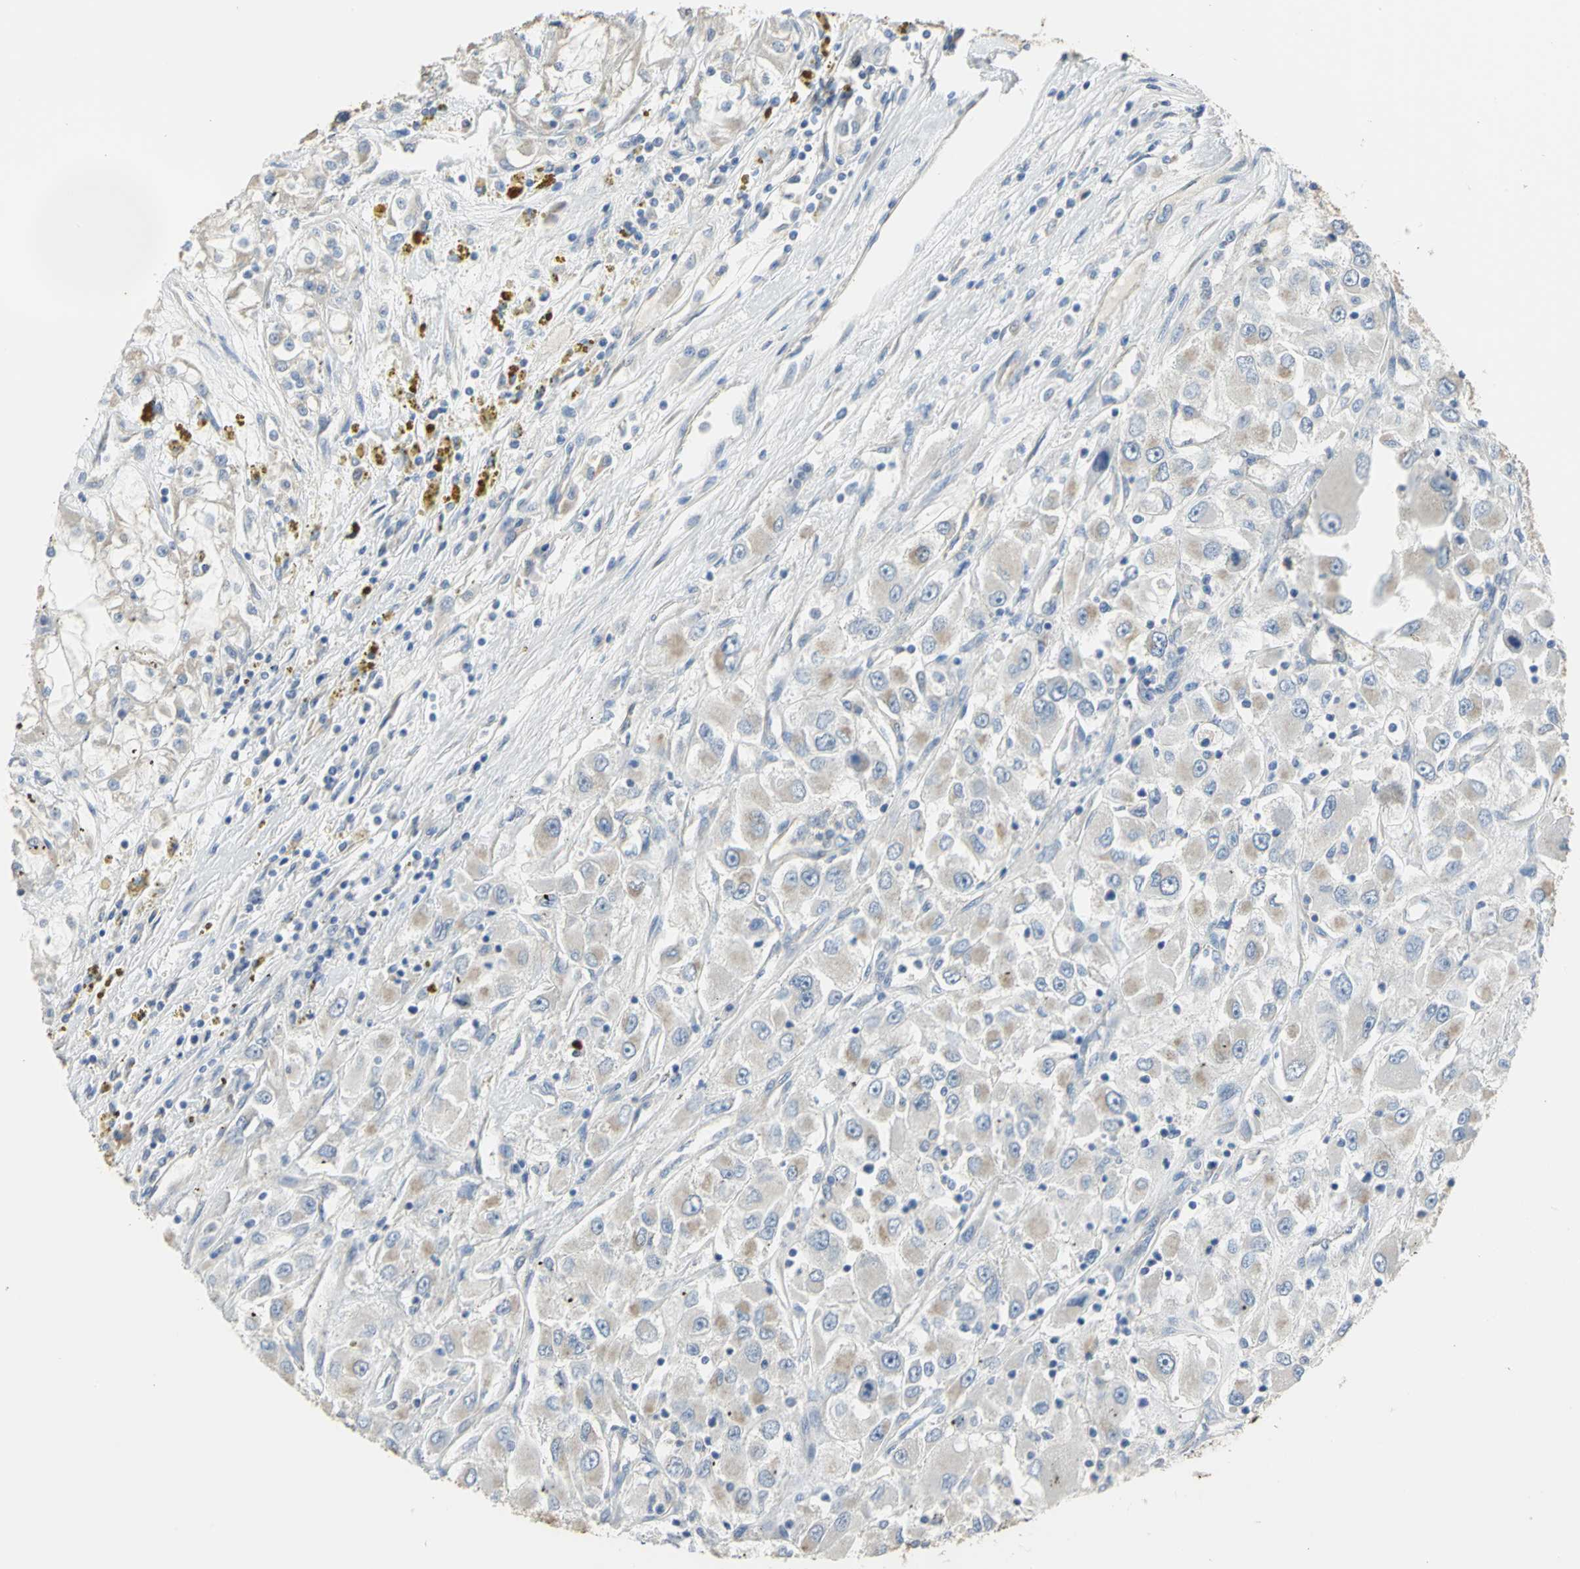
{"staining": {"intensity": "weak", "quantity": "<25%", "location": "cytoplasmic/membranous"}, "tissue": "renal cancer", "cell_type": "Tumor cells", "image_type": "cancer", "snomed": [{"axis": "morphology", "description": "Adenocarcinoma, NOS"}, {"axis": "topography", "description": "Kidney"}], "caption": "The image exhibits no significant expression in tumor cells of renal adenocarcinoma.", "gene": "HTR1F", "patient": {"sex": "female", "age": 52}}